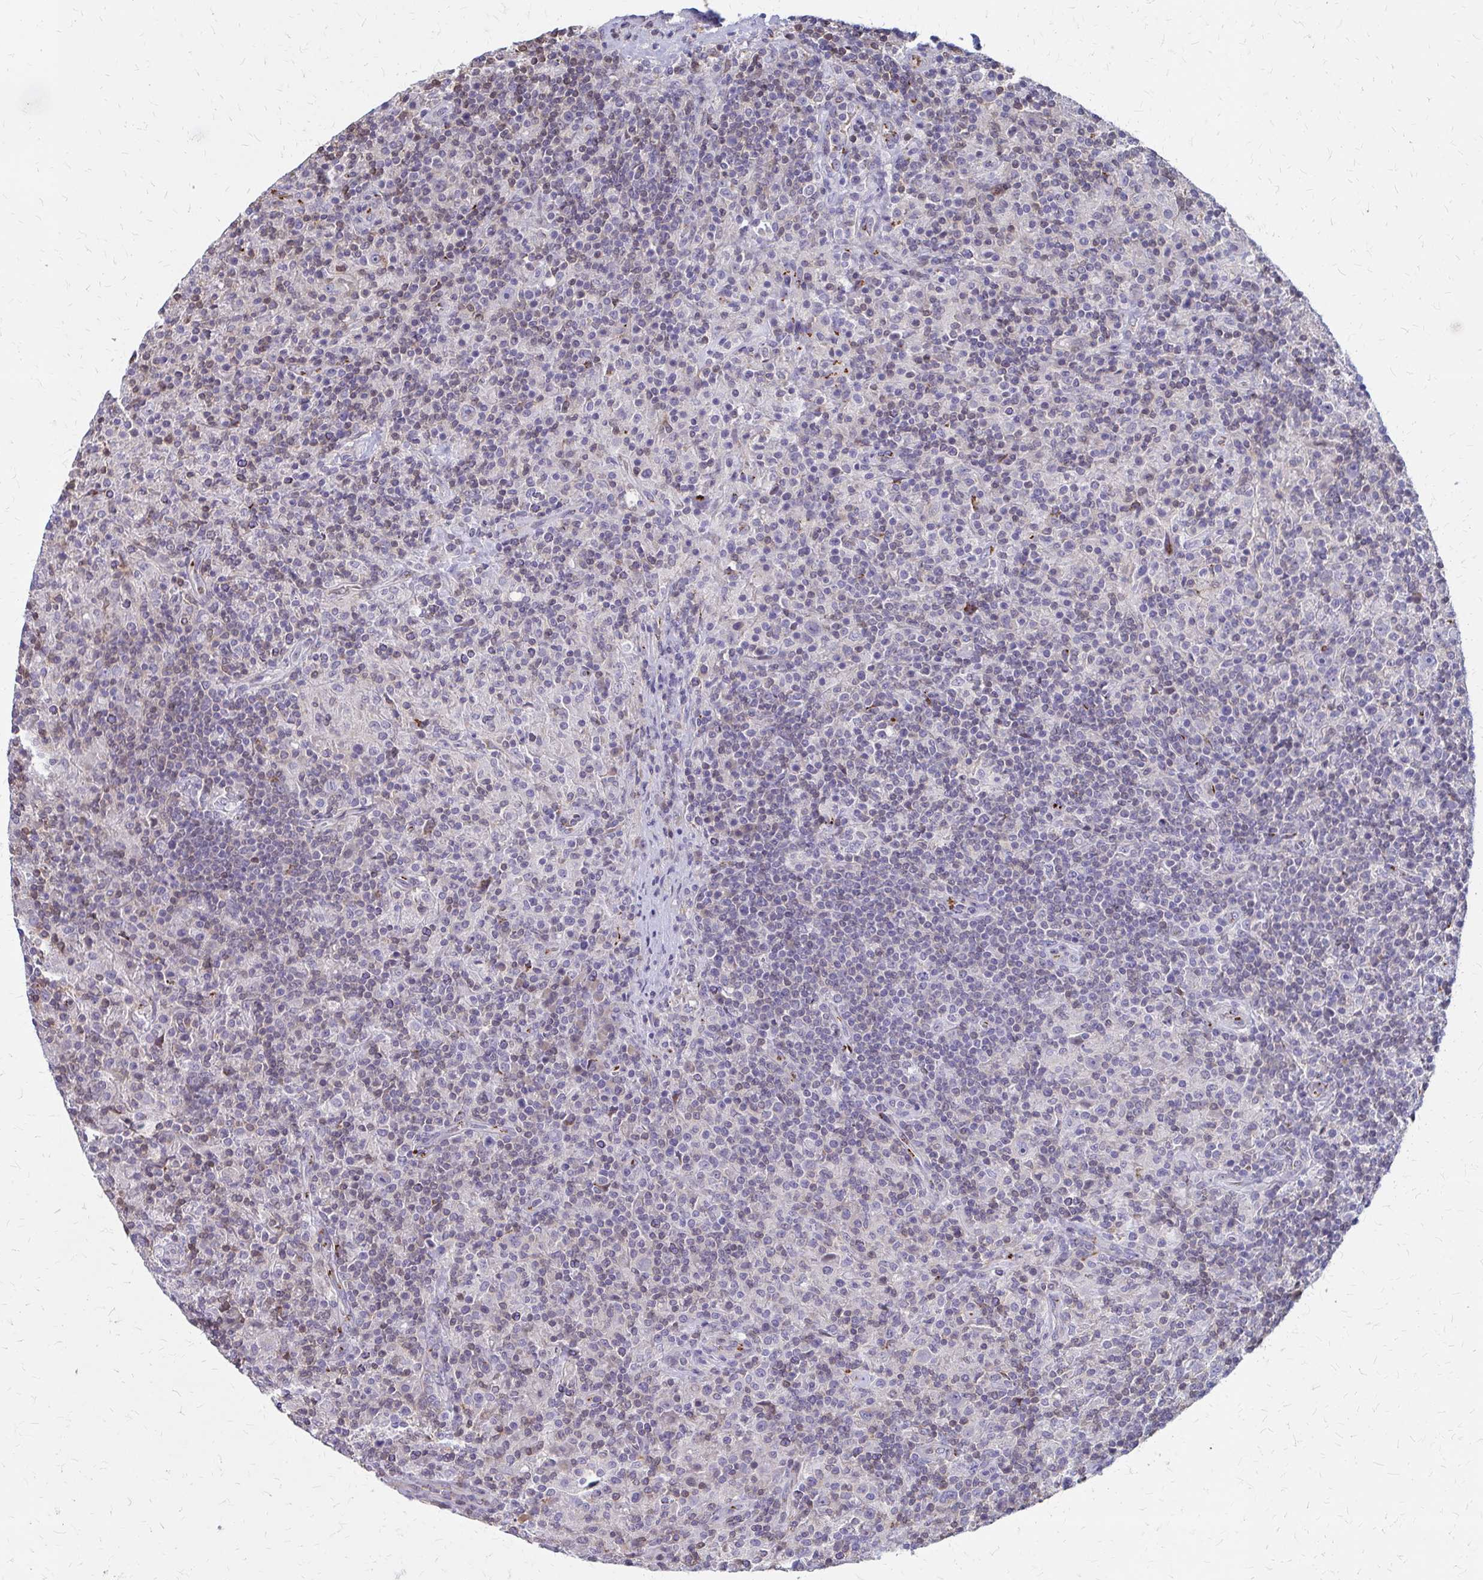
{"staining": {"intensity": "negative", "quantity": "none", "location": "none"}, "tissue": "lymphoma", "cell_type": "Tumor cells", "image_type": "cancer", "snomed": [{"axis": "morphology", "description": "Hodgkin's disease, NOS"}, {"axis": "topography", "description": "Lymph node"}], "caption": "This photomicrograph is of lymphoma stained with immunohistochemistry (IHC) to label a protein in brown with the nuclei are counter-stained blue. There is no staining in tumor cells. The staining was performed using DAB to visualize the protein expression in brown, while the nuclei were stained in blue with hematoxylin (Magnification: 20x).", "gene": "IFI44L", "patient": {"sex": "male", "age": 70}}